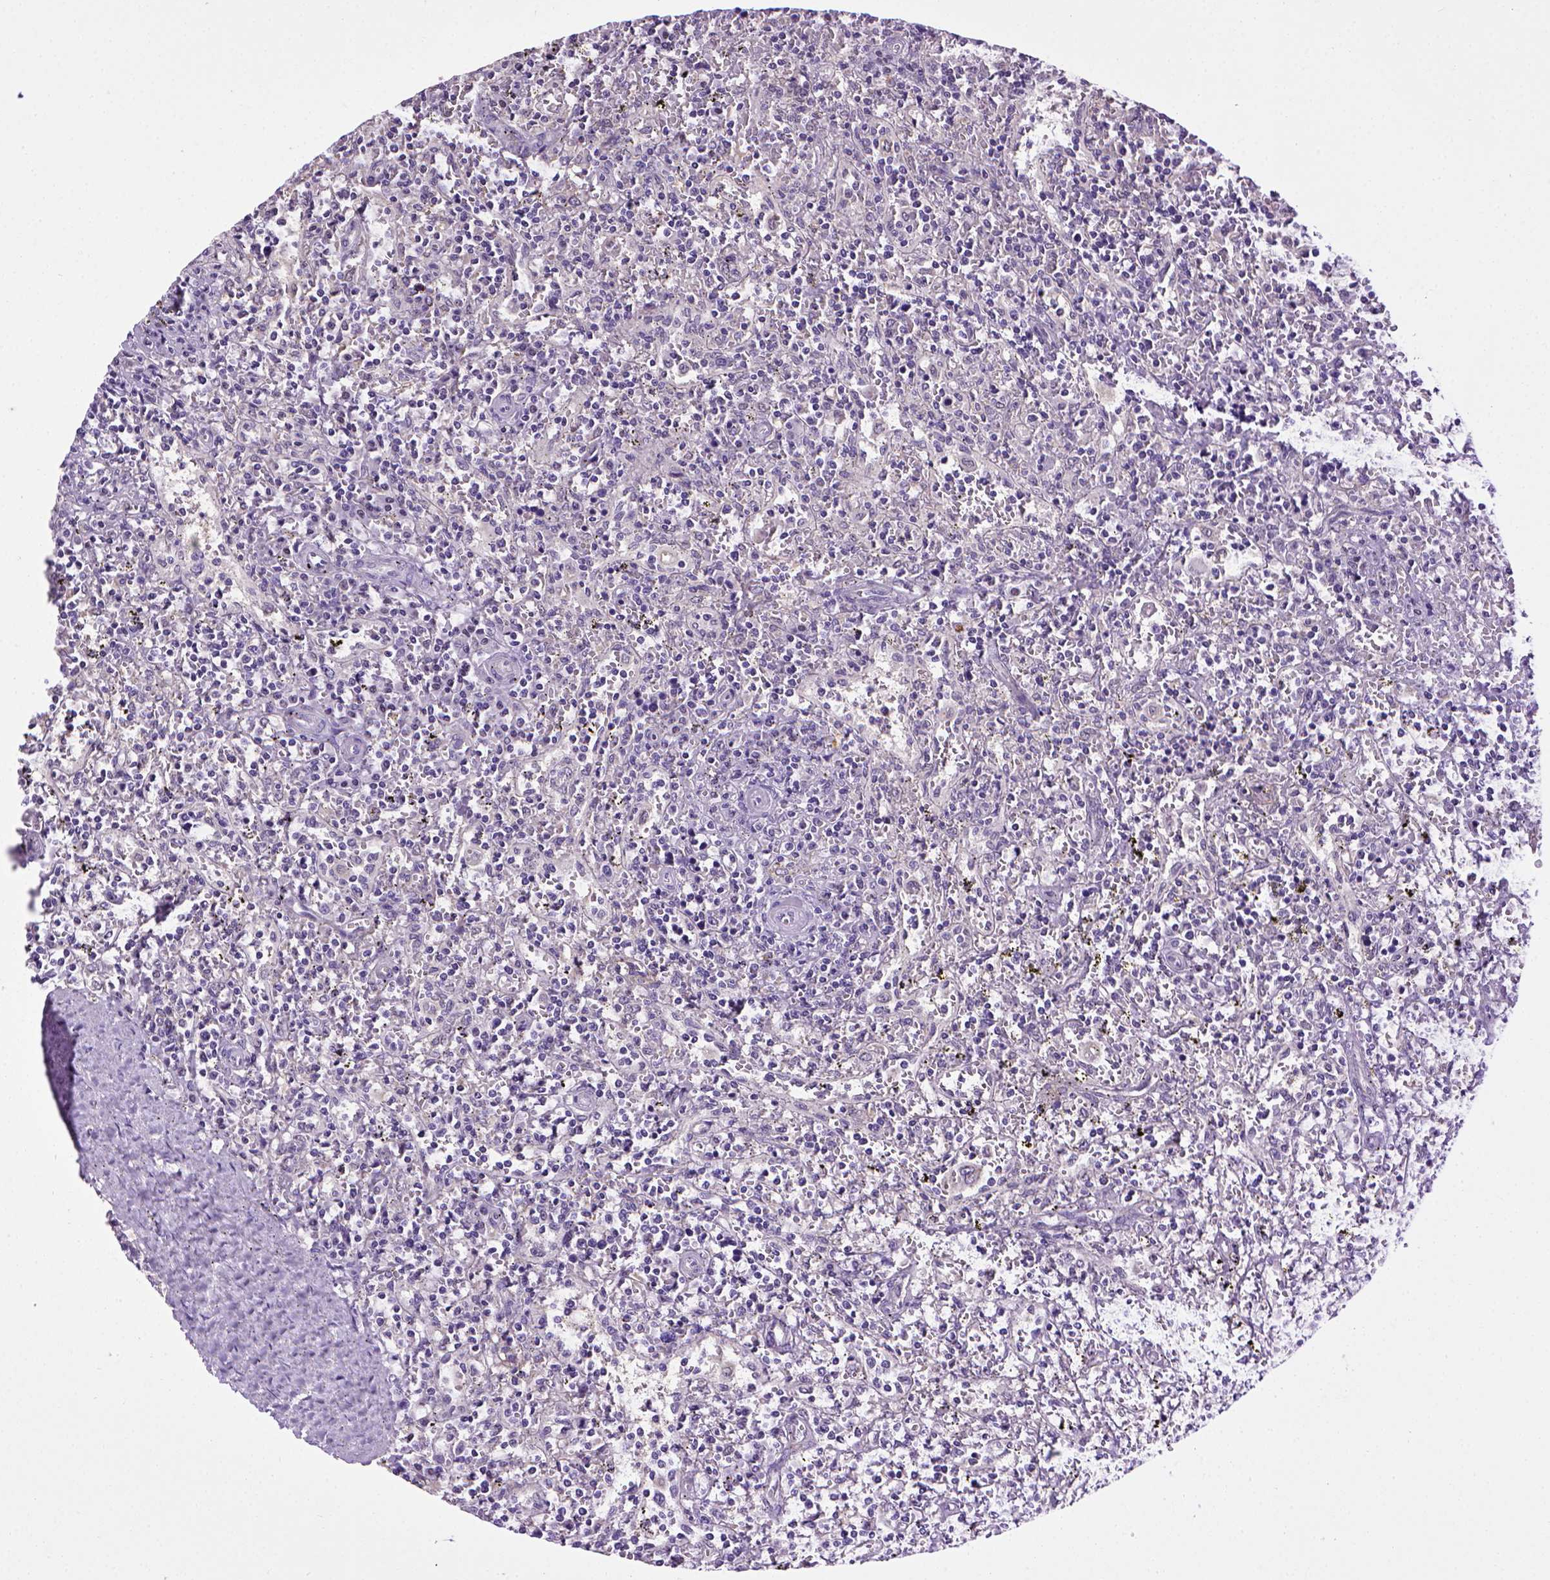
{"staining": {"intensity": "negative", "quantity": "none", "location": "none"}, "tissue": "lymphoma", "cell_type": "Tumor cells", "image_type": "cancer", "snomed": [{"axis": "morphology", "description": "Malignant lymphoma, non-Hodgkin's type, Low grade"}, {"axis": "topography", "description": "Spleen"}], "caption": "Immunohistochemistry image of neoplastic tissue: human lymphoma stained with DAB (3,3'-diaminobenzidine) shows no significant protein positivity in tumor cells.", "gene": "CDH1", "patient": {"sex": "male", "age": 62}}